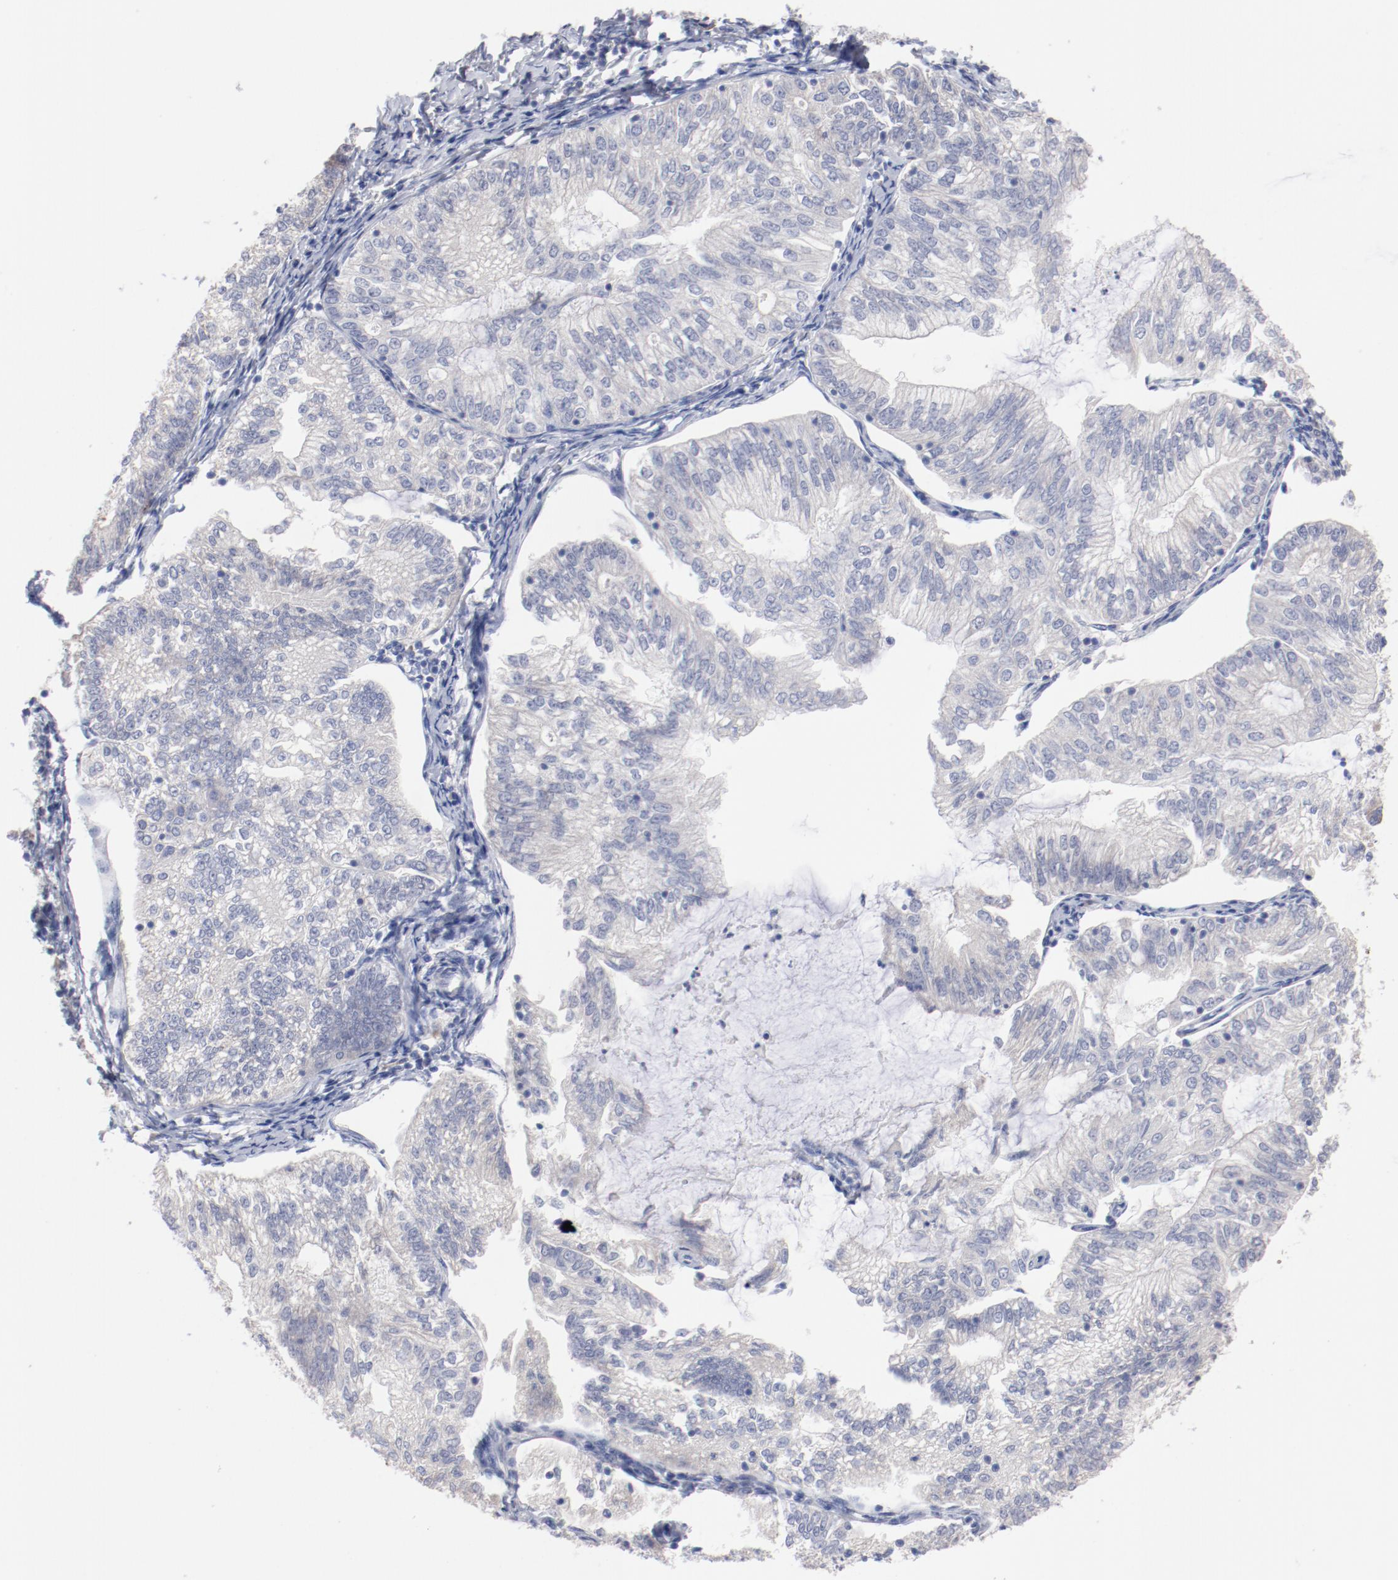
{"staining": {"intensity": "negative", "quantity": "none", "location": "none"}, "tissue": "endometrial cancer", "cell_type": "Tumor cells", "image_type": "cancer", "snomed": [{"axis": "morphology", "description": "Adenocarcinoma, NOS"}, {"axis": "topography", "description": "Endometrium"}], "caption": "This is an immunohistochemistry (IHC) micrograph of human endometrial cancer. There is no expression in tumor cells.", "gene": "CPE", "patient": {"sex": "female", "age": 69}}